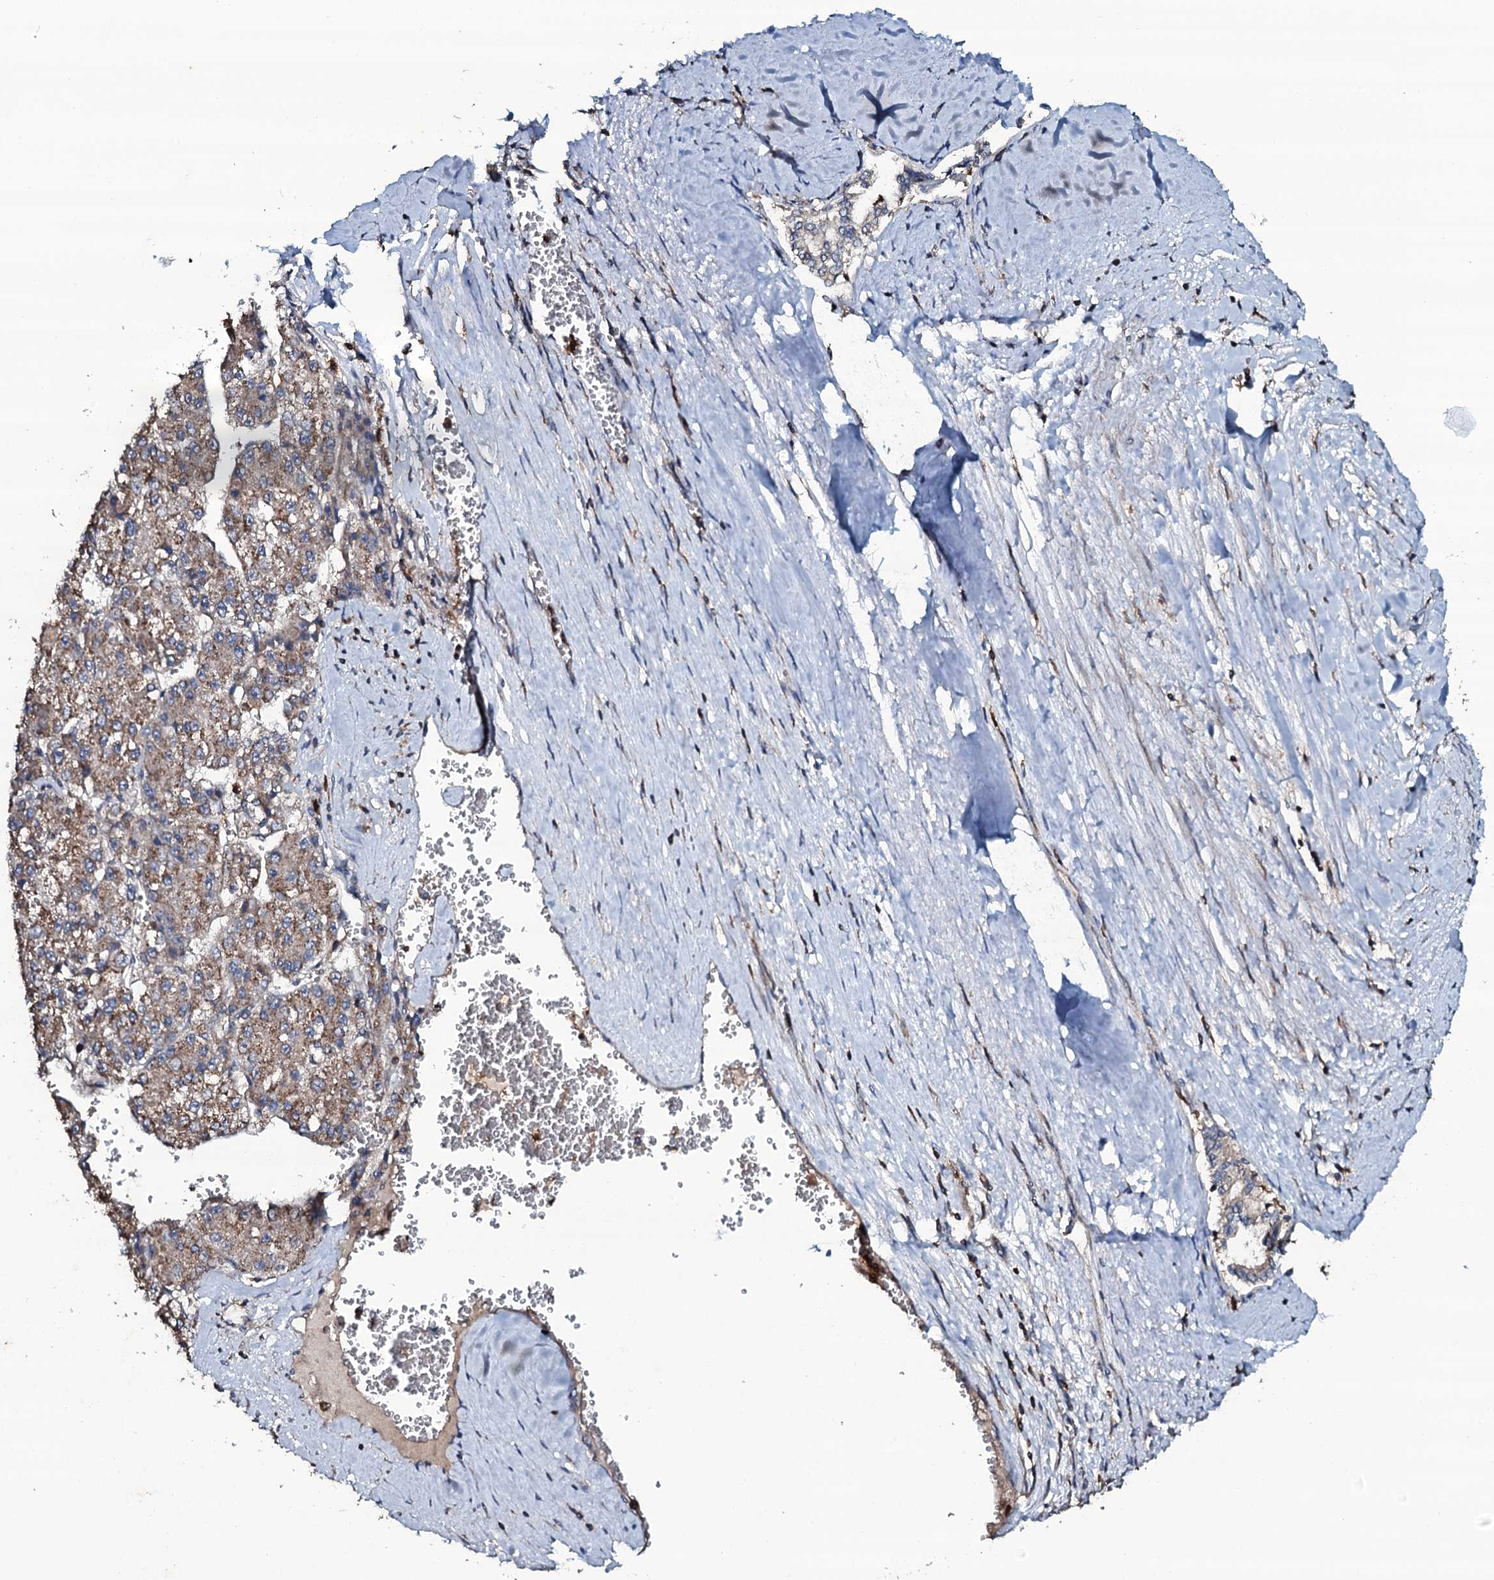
{"staining": {"intensity": "moderate", "quantity": ">75%", "location": "cytoplasmic/membranous"}, "tissue": "liver cancer", "cell_type": "Tumor cells", "image_type": "cancer", "snomed": [{"axis": "morphology", "description": "Carcinoma, Hepatocellular, NOS"}, {"axis": "topography", "description": "Liver"}], "caption": "A high-resolution image shows immunohistochemistry staining of liver cancer, which displays moderate cytoplasmic/membranous positivity in about >75% of tumor cells. The protein of interest is shown in brown color, while the nuclei are stained blue.", "gene": "GRK2", "patient": {"sex": "female", "age": 73}}